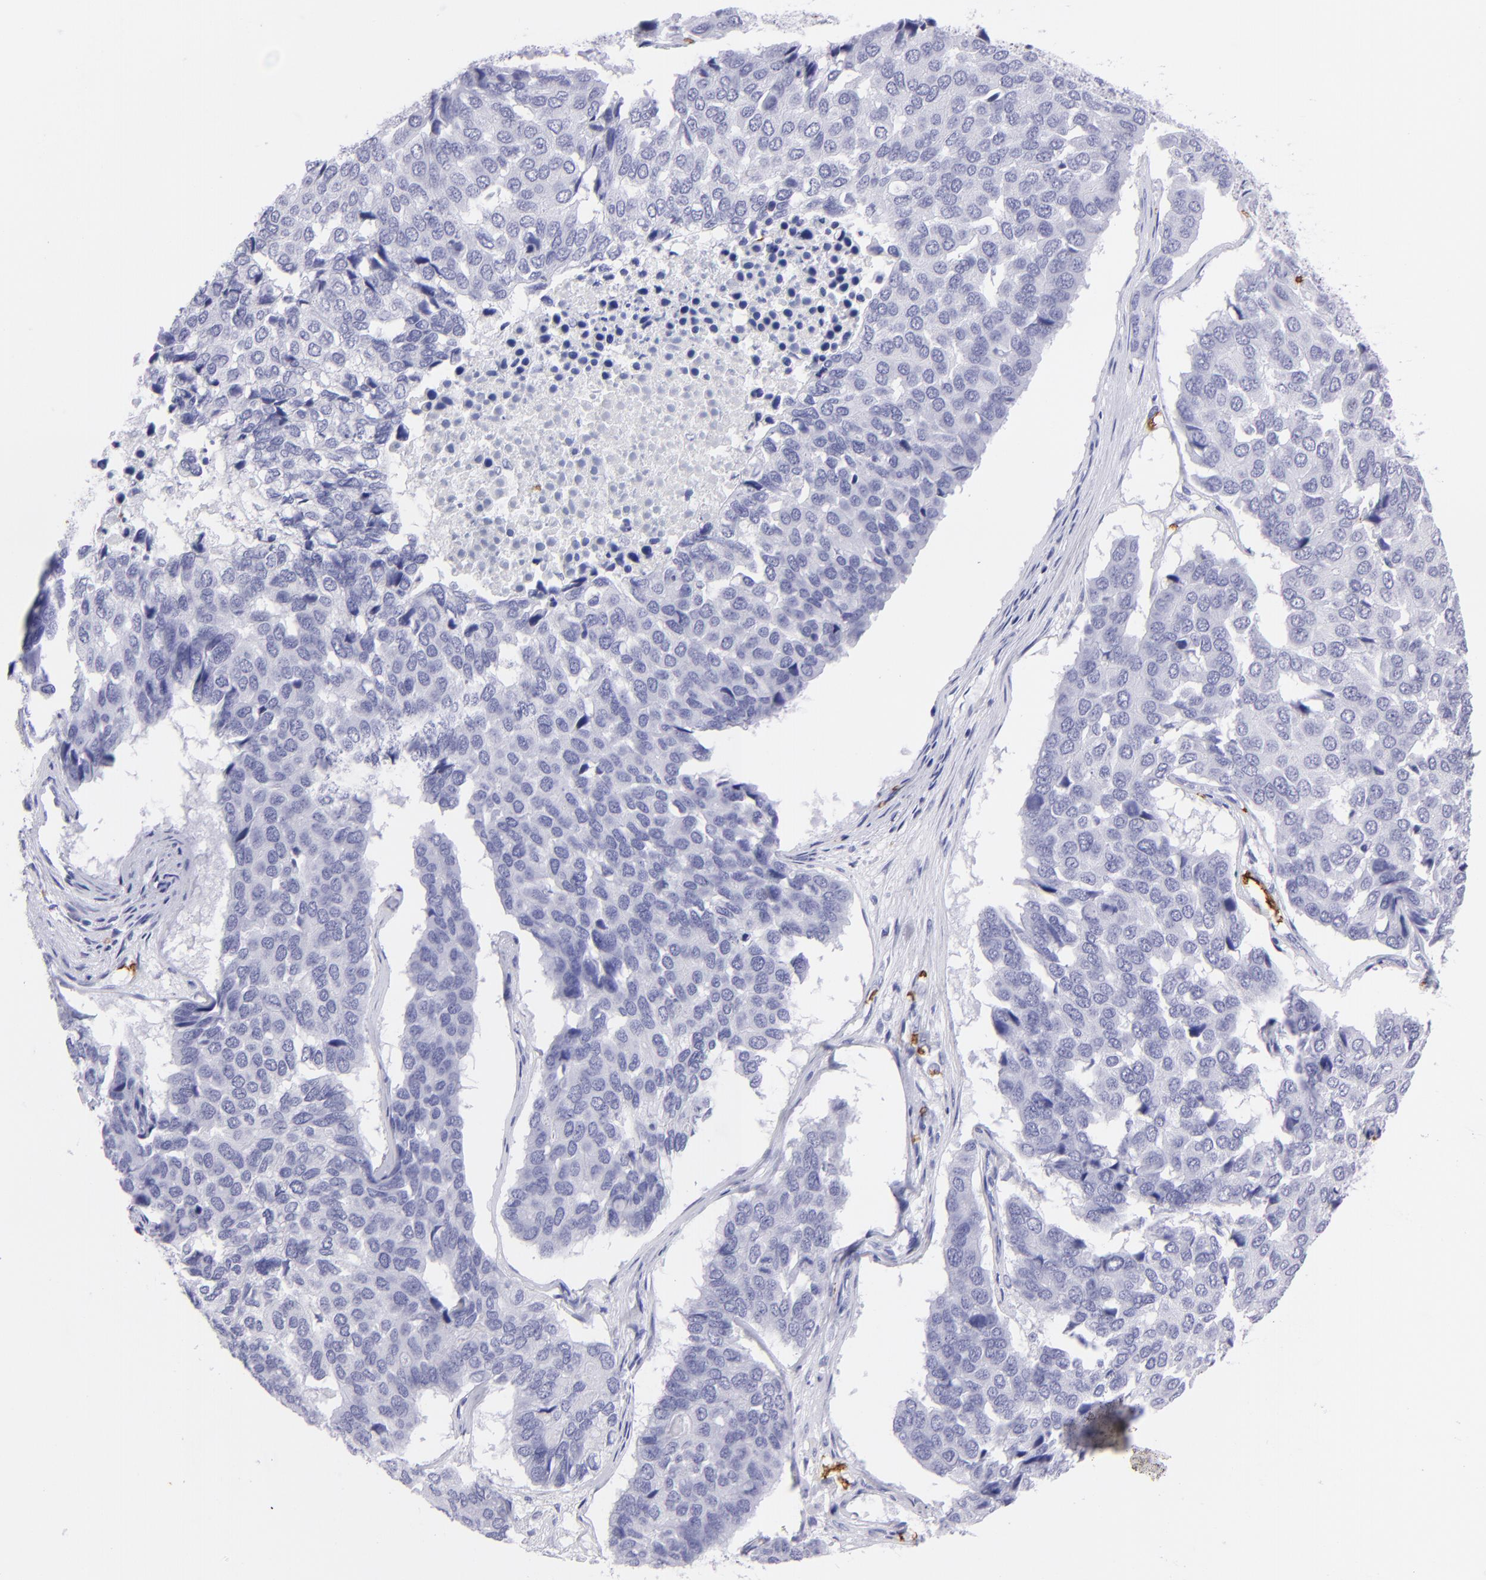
{"staining": {"intensity": "negative", "quantity": "none", "location": "none"}, "tissue": "pancreatic cancer", "cell_type": "Tumor cells", "image_type": "cancer", "snomed": [{"axis": "morphology", "description": "Adenocarcinoma, NOS"}, {"axis": "topography", "description": "Pancreas"}], "caption": "Immunohistochemical staining of pancreatic adenocarcinoma demonstrates no significant positivity in tumor cells.", "gene": "GYPA", "patient": {"sex": "male", "age": 50}}